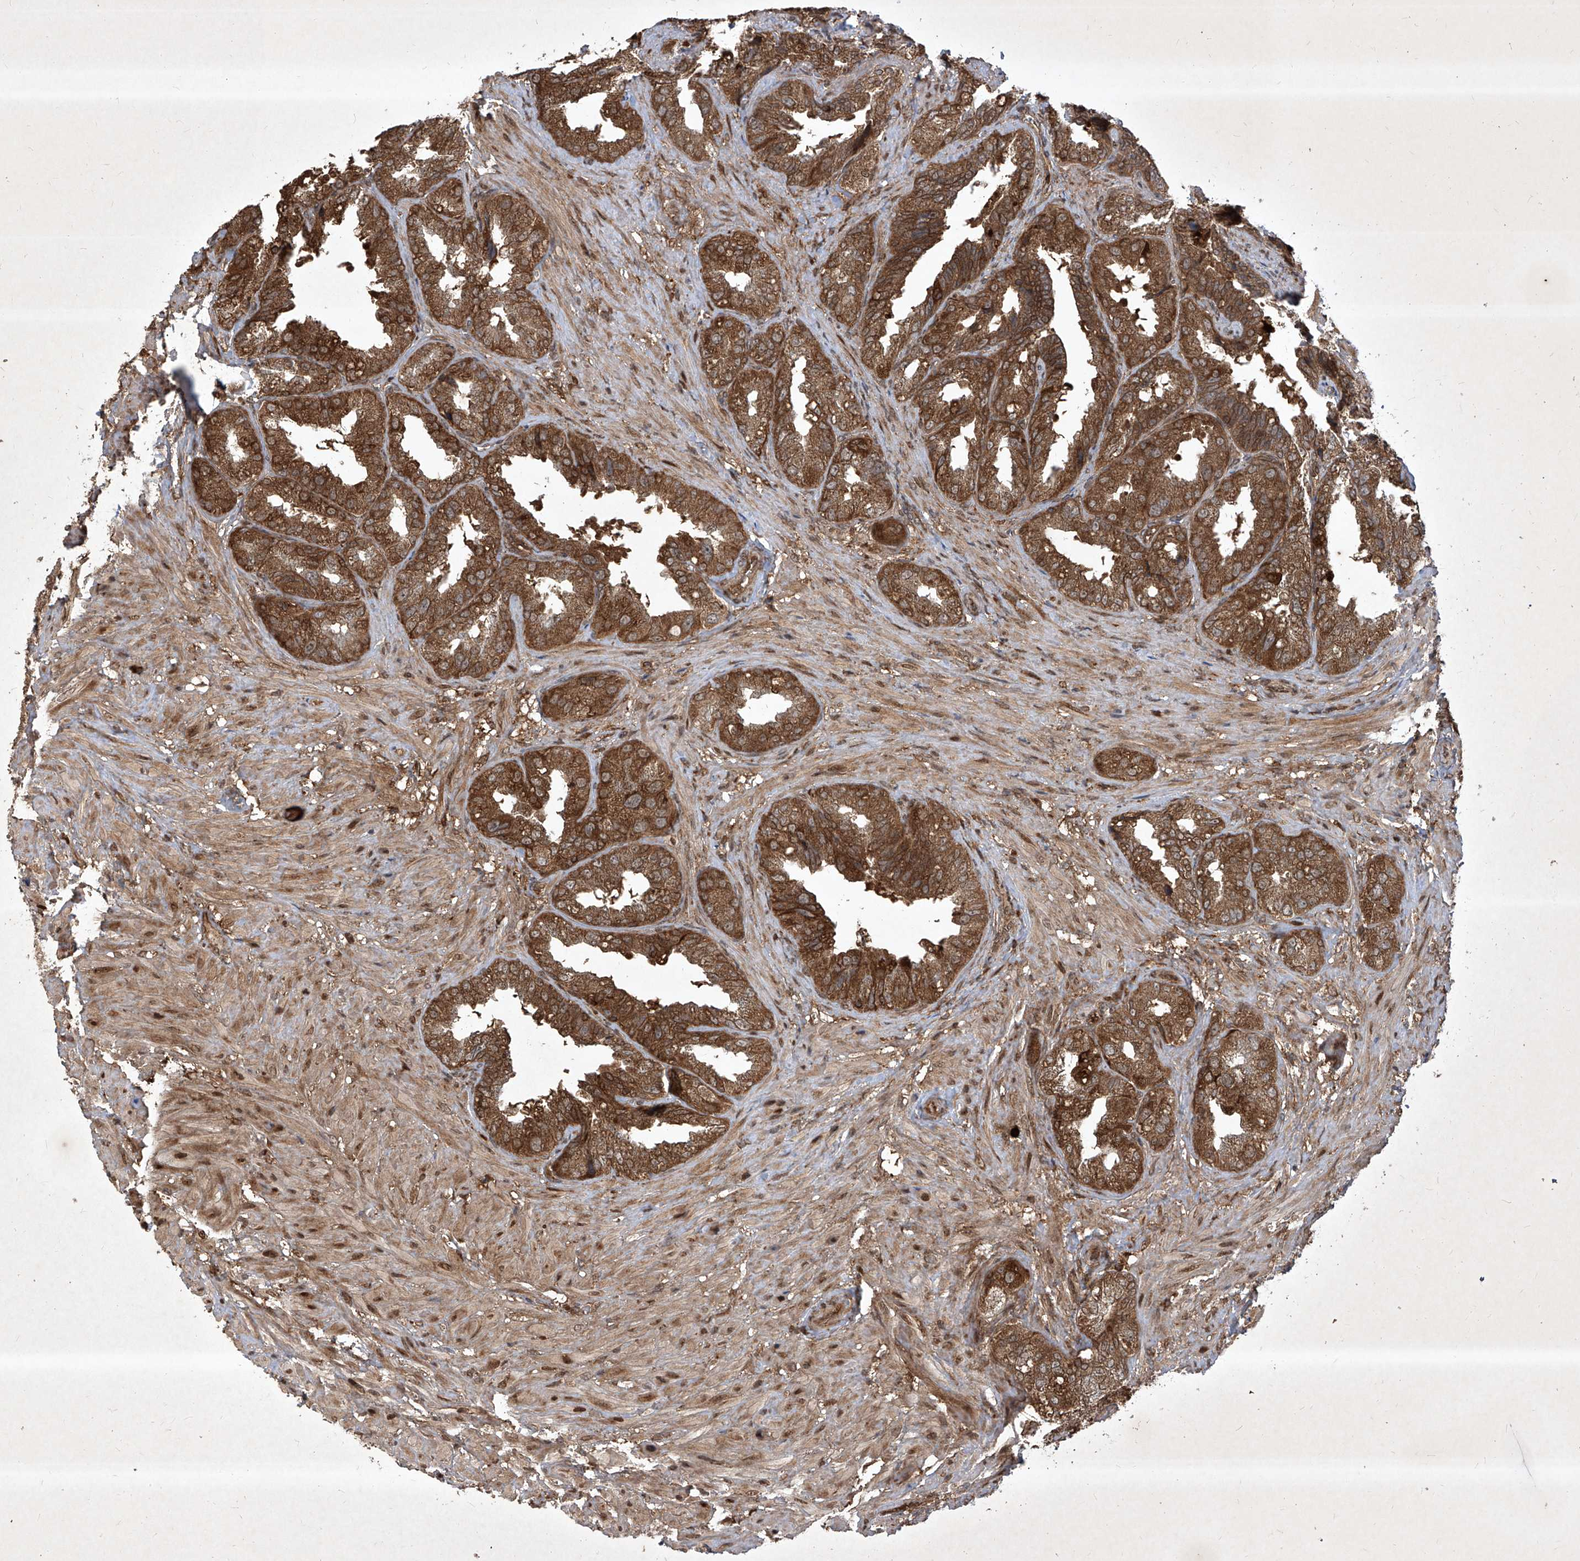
{"staining": {"intensity": "strong", "quantity": ">75%", "location": "cytoplasmic/membranous"}, "tissue": "seminal vesicle", "cell_type": "Glandular cells", "image_type": "normal", "snomed": [{"axis": "morphology", "description": "Normal tissue, NOS"}, {"axis": "topography", "description": "Seminal veicle"}, {"axis": "topography", "description": "Peripheral nerve tissue"}], "caption": "Immunohistochemistry photomicrograph of normal seminal vesicle stained for a protein (brown), which demonstrates high levels of strong cytoplasmic/membranous staining in approximately >75% of glandular cells.", "gene": "MAGED2", "patient": {"sex": "male", "age": 63}}